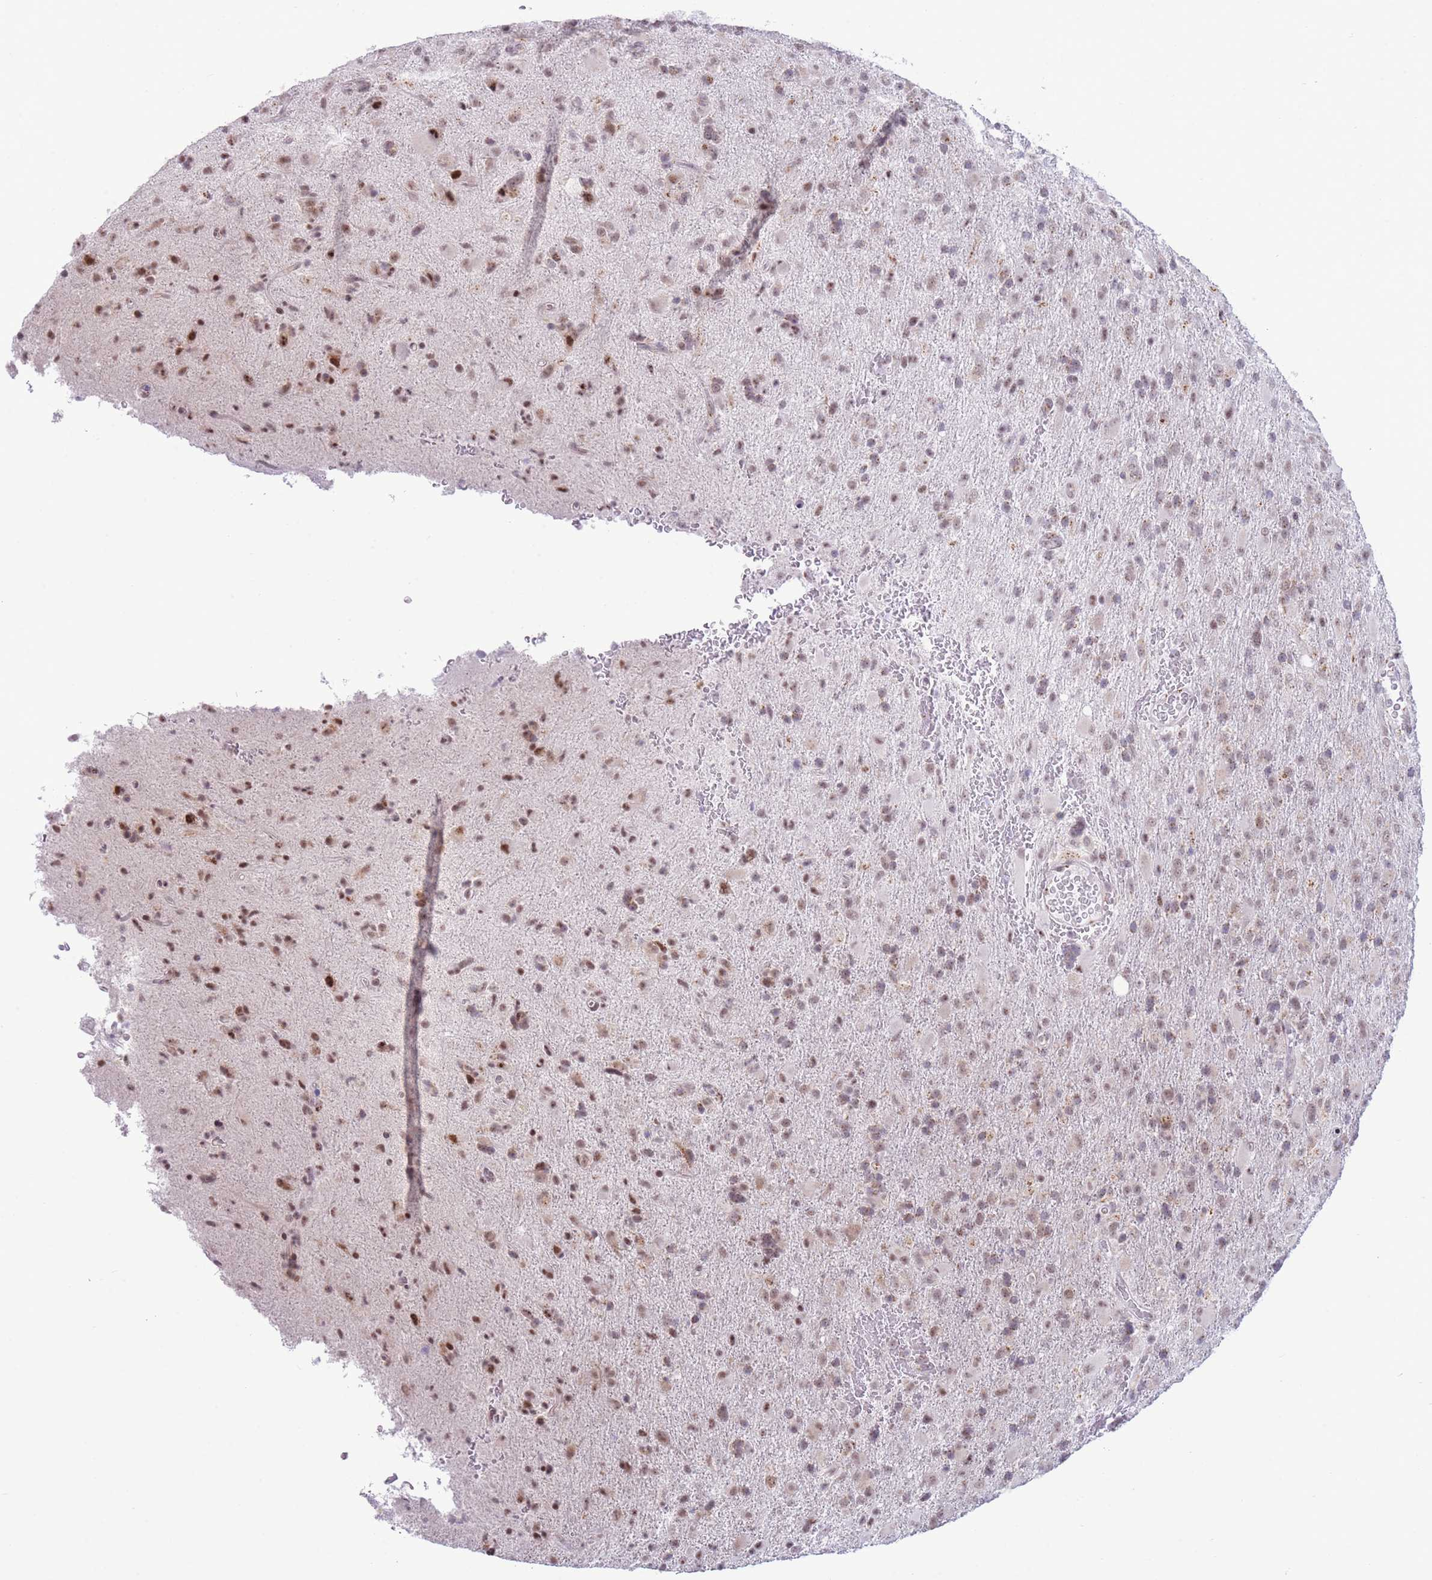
{"staining": {"intensity": "moderate", "quantity": "25%-75%", "location": "nuclear"}, "tissue": "glioma", "cell_type": "Tumor cells", "image_type": "cancer", "snomed": [{"axis": "morphology", "description": "Glioma, malignant, Low grade"}, {"axis": "topography", "description": "Brain"}], "caption": "This is an image of immunohistochemistry (IHC) staining of low-grade glioma (malignant), which shows moderate staining in the nuclear of tumor cells.", "gene": "INO80C", "patient": {"sex": "male", "age": 65}}